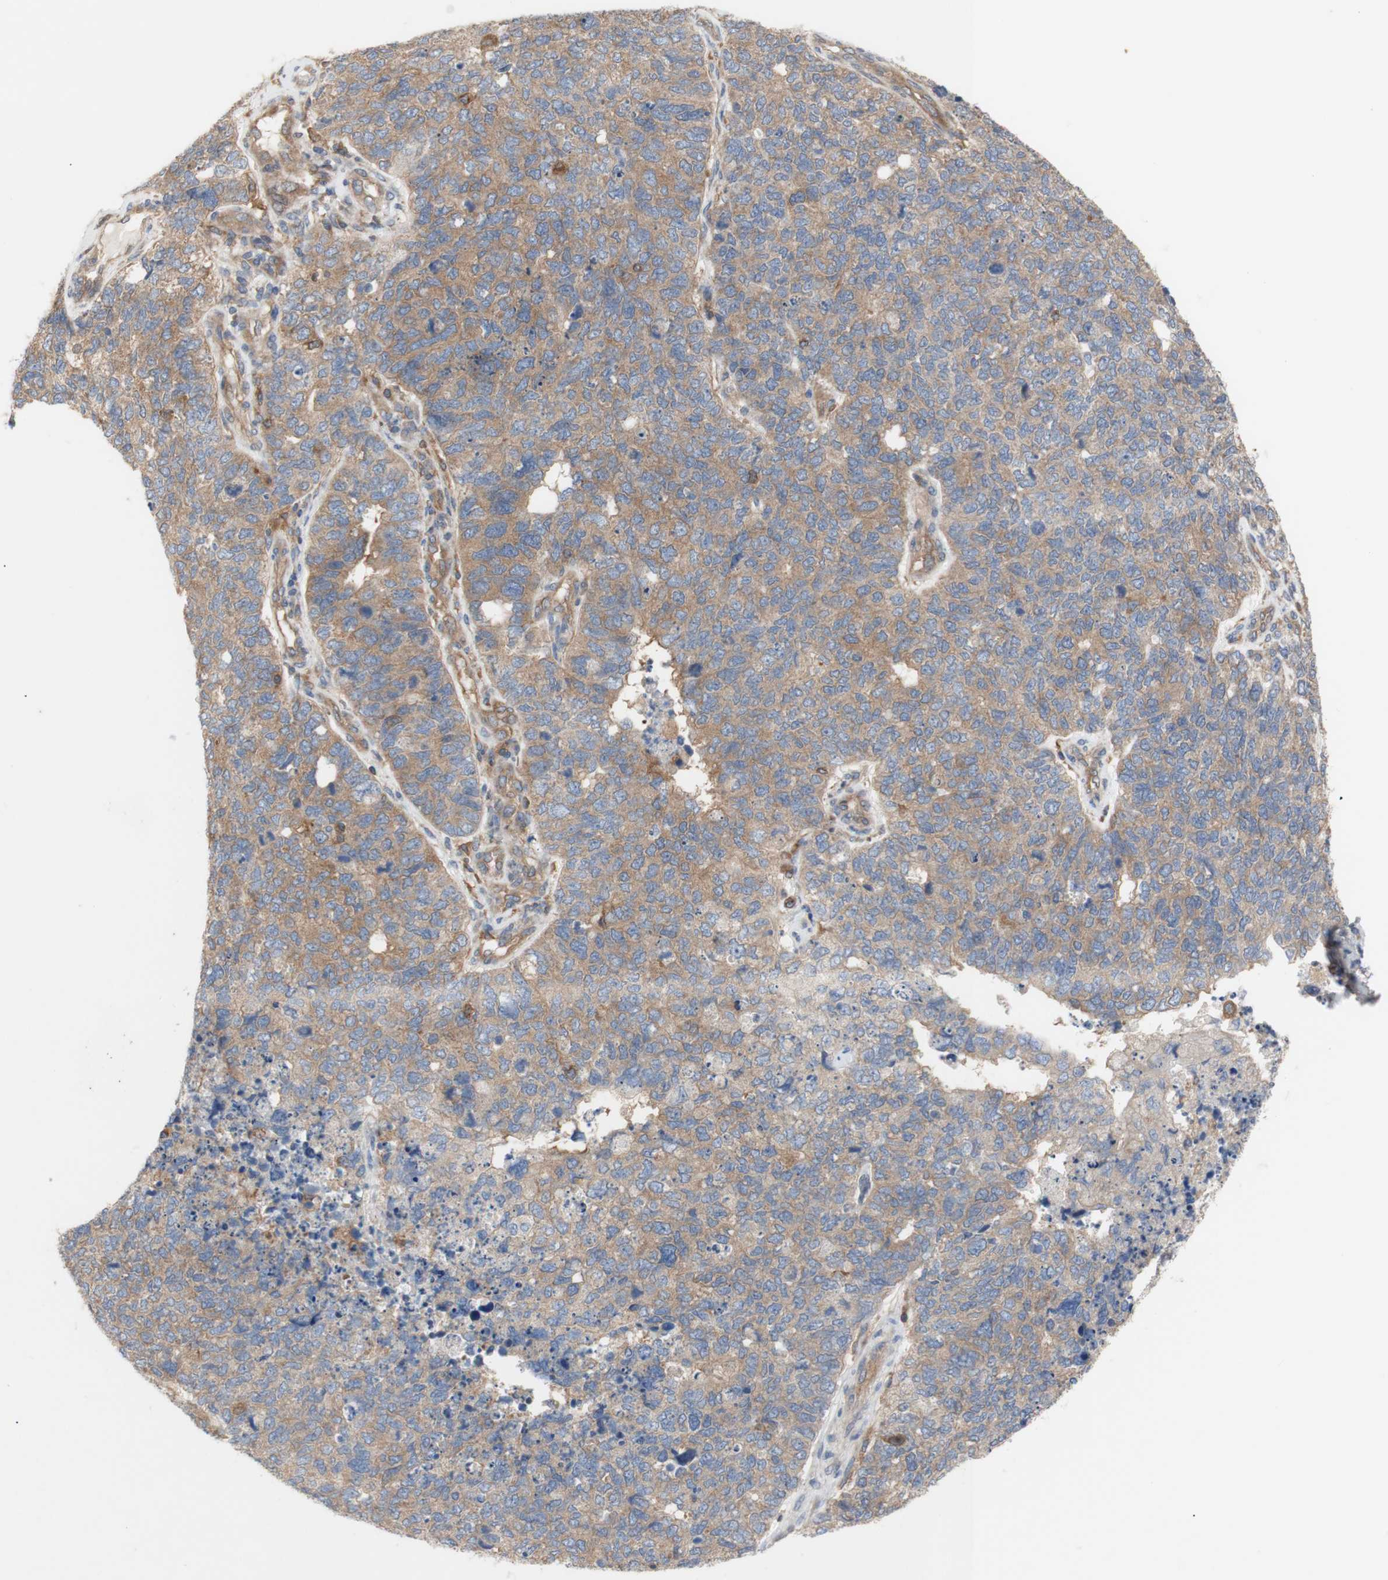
{"staining": {"intensity": "moderate", "quantity": "25%-75%", "location": "cytoplasmic/membranous"}, "tissue": "cervical cancer", "cell_type": "Tumor cells", "image_type": "cancer", "snomed": [{"axis": "morphology", "description": "Squamous cell carcinoma, NOS"}, {"axis": "topography", "description": "Cervix"}], "caption": "Immunohistochemical staining of human cervical cancer (squamous cell carcinoma) demonstrates medium levels of moderate cytoplasmic/membranous protein positivity in approximately 25%-75% of tumor cells.", "gene": "IKBKG", "patient": {"sex": "female", "age": 63}}